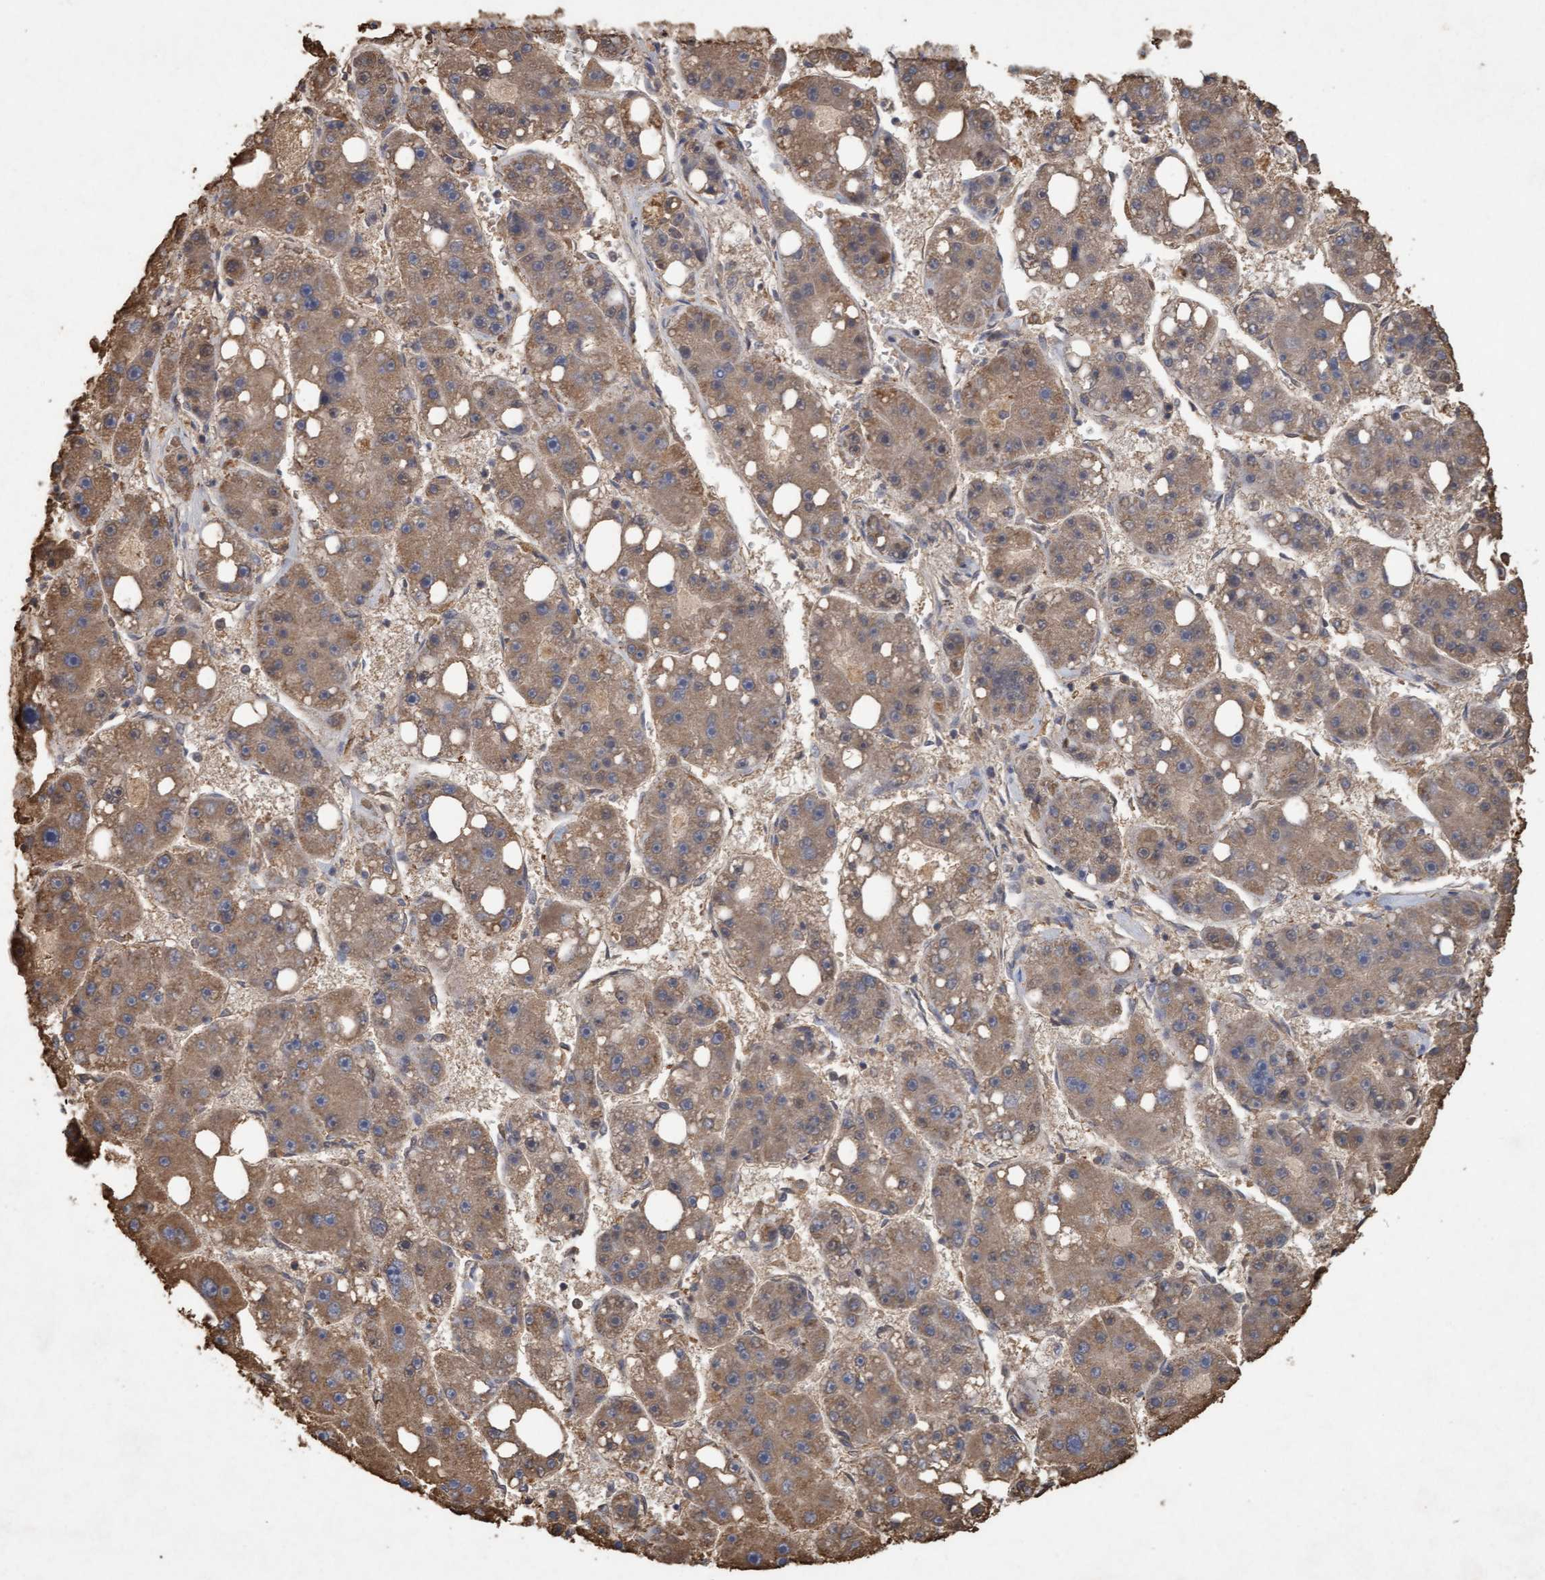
{"staining": {"intensity": "moderate", "quantity": ">75%", "location": "cytoplasmic/membranous"}, "tissue": "liver cancer", "cell_type": "Tumor cells", "image_type": "cancer", "snomed": [{"axis": "morphology", "description": "Carcinoma, Hepatocellular, NOS"}, {"axis": "topography", "description": "Liver"}], "caption": "Protein positivity by immunohistochemistry (IHC) reveals moderate cytoplasmic/membranous expression in about >75% of tumor cells in hepatocellular carcinoma (liver).", "gene": "VSIG8", "patient": {"sex": "female", "age": 61}}